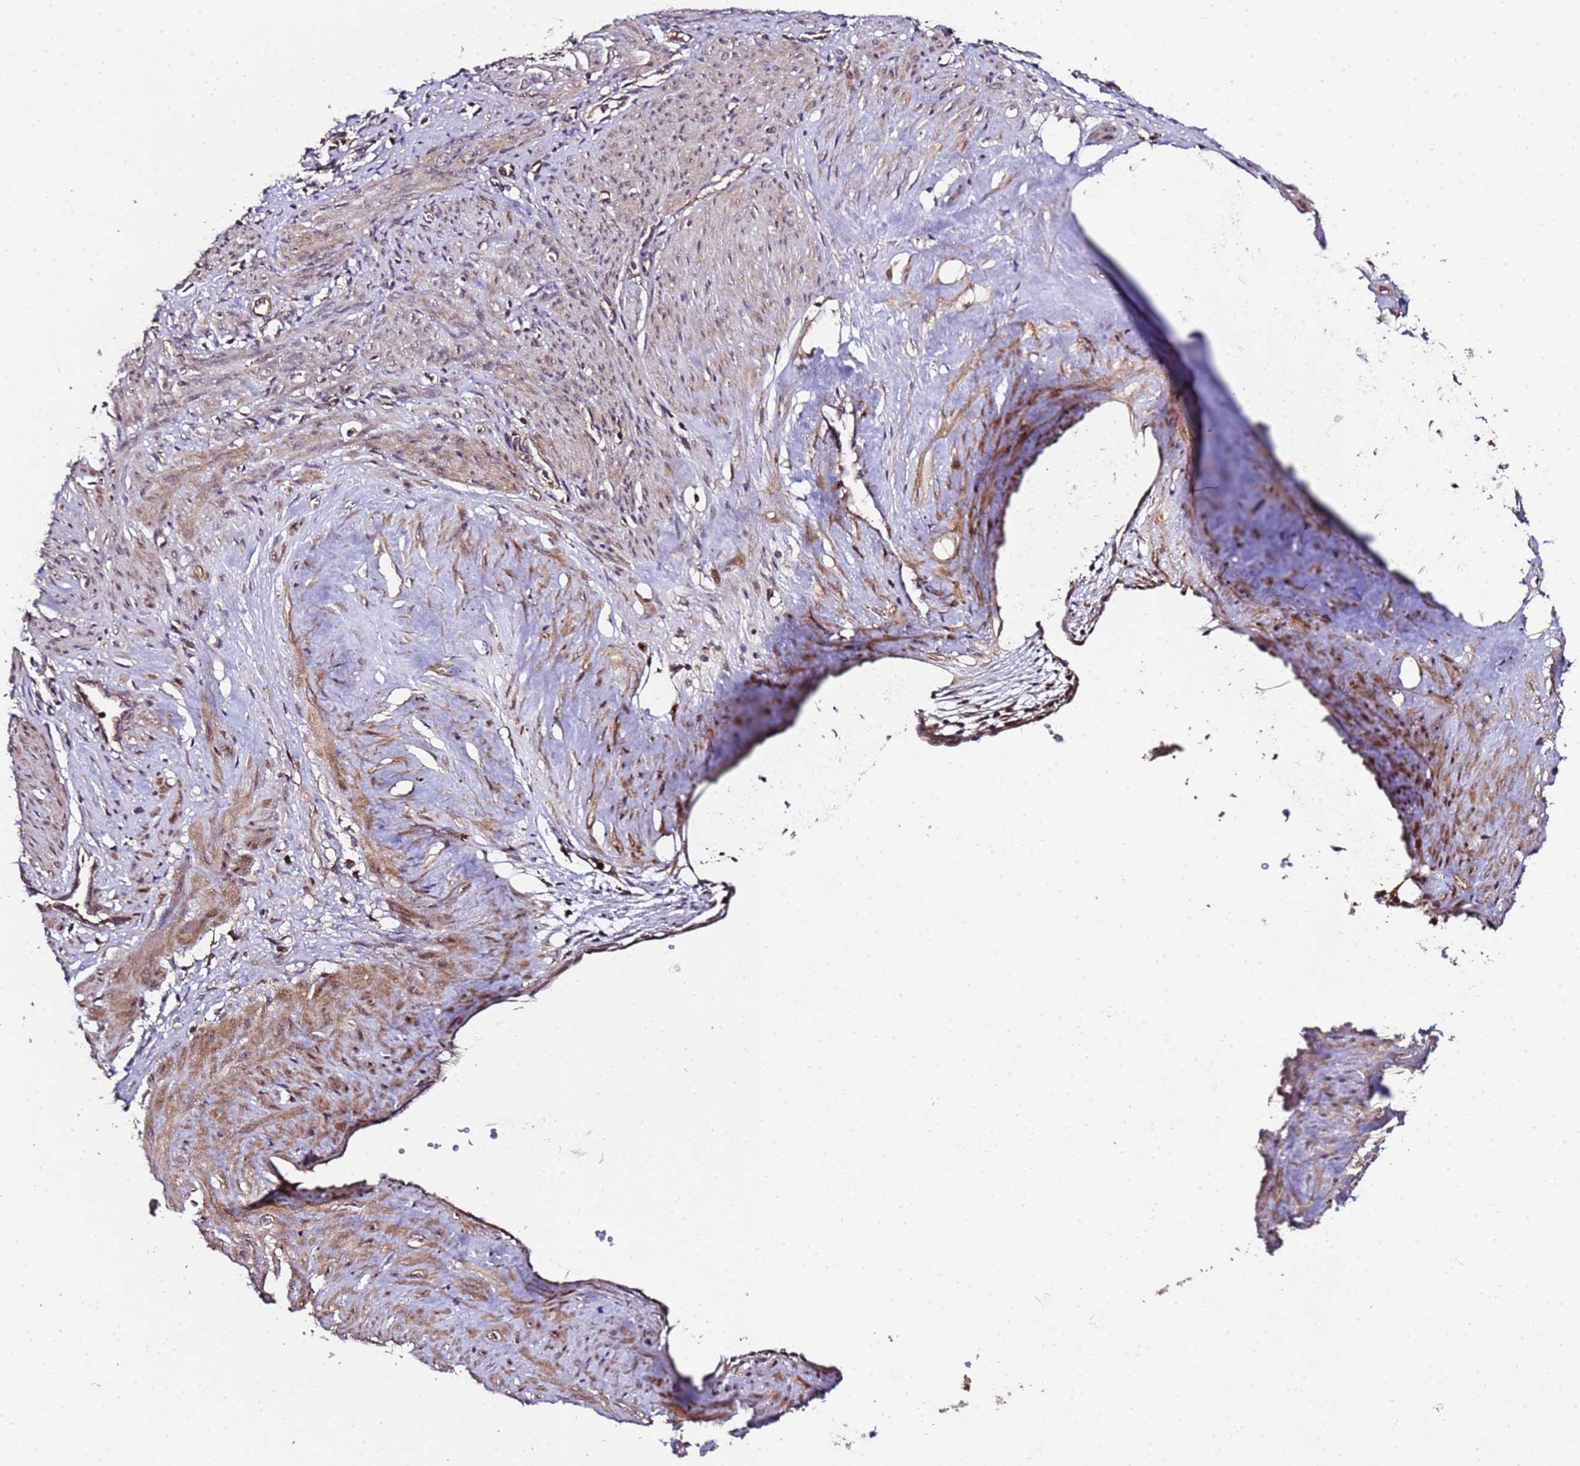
{"staining": {"intensity": "moderate", "quantity": "25%-75%", "location": "cytoplasmic/membranous"}, "tissue": "smooth muscle", "cell_type": "Smooth muscle cells", "image_type": "normal", "snomed": [{"axis": "morphology", "description": "Normal tissue, NOS"}, {"axis": "topography", "description": "Endometrium"}], "caption": "Smooth muscle cells exhibit moderate cytoplasmic/membranous positivity in about 25%-75% of cells in unremarkable smooth muscle.", "gene": "PRODH", "patient": {"sex": "female", "age": 33}}